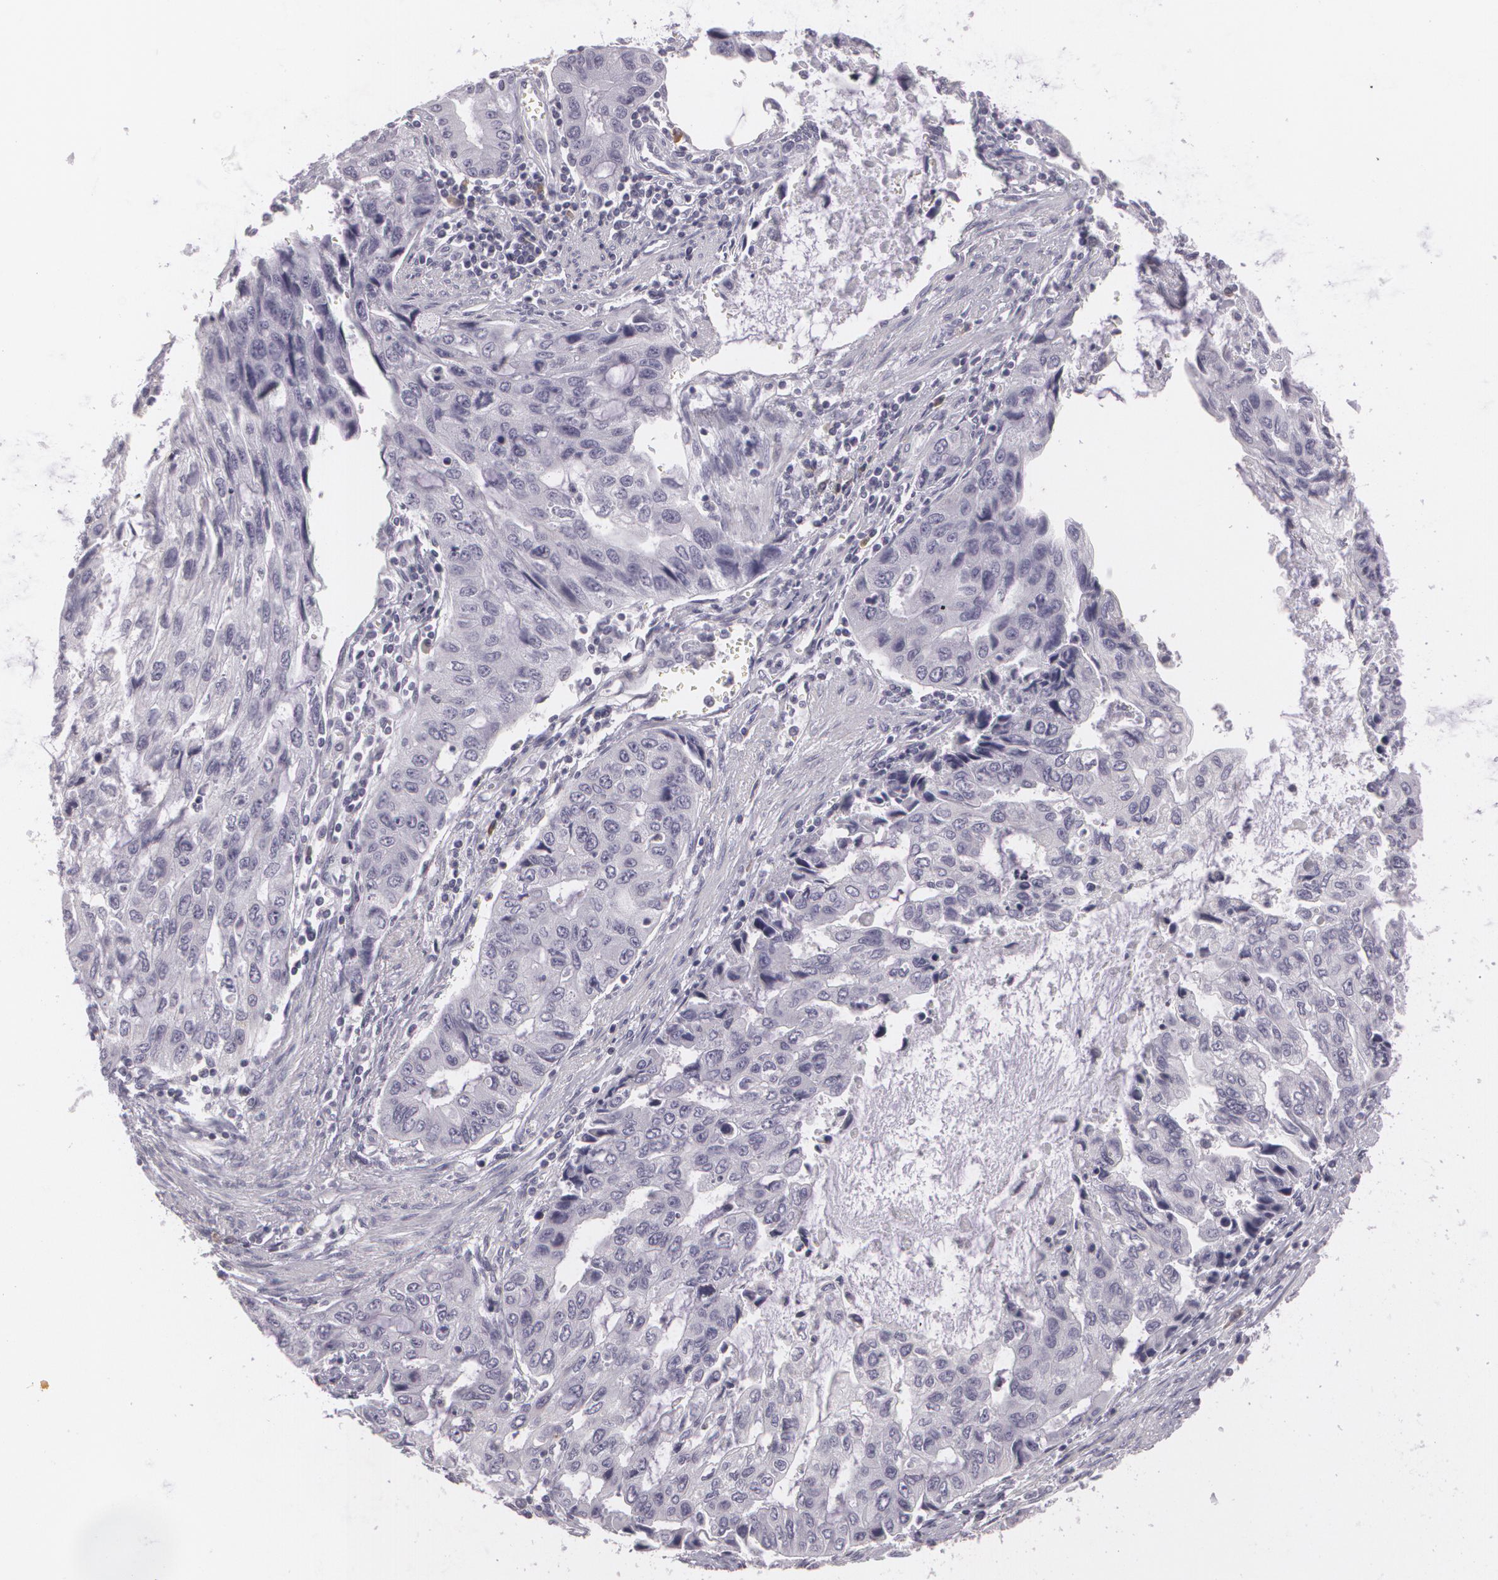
{"staining": {"intensity": "negative", "quantity": "none", "location": "none"}, "tissue": "stomach cancer", "cell_type": "Tumor cells", "image_type": "cancer", "snomed": [{"axis": "morphology", "description": "Adenocarcinoma, NOS"}, {"axis": "topography", "description": "Stomach, upper"}], "caption": "Immunohistochemistry photomicrograph of neoplastic tissue: human stomach cancer stained with DAB (3,3'-diaminobenzidine) demonstrates no significant protein expression in tumor cells.", "gene": "MAP2", "patient": {"sex": "female", "age": 52}}